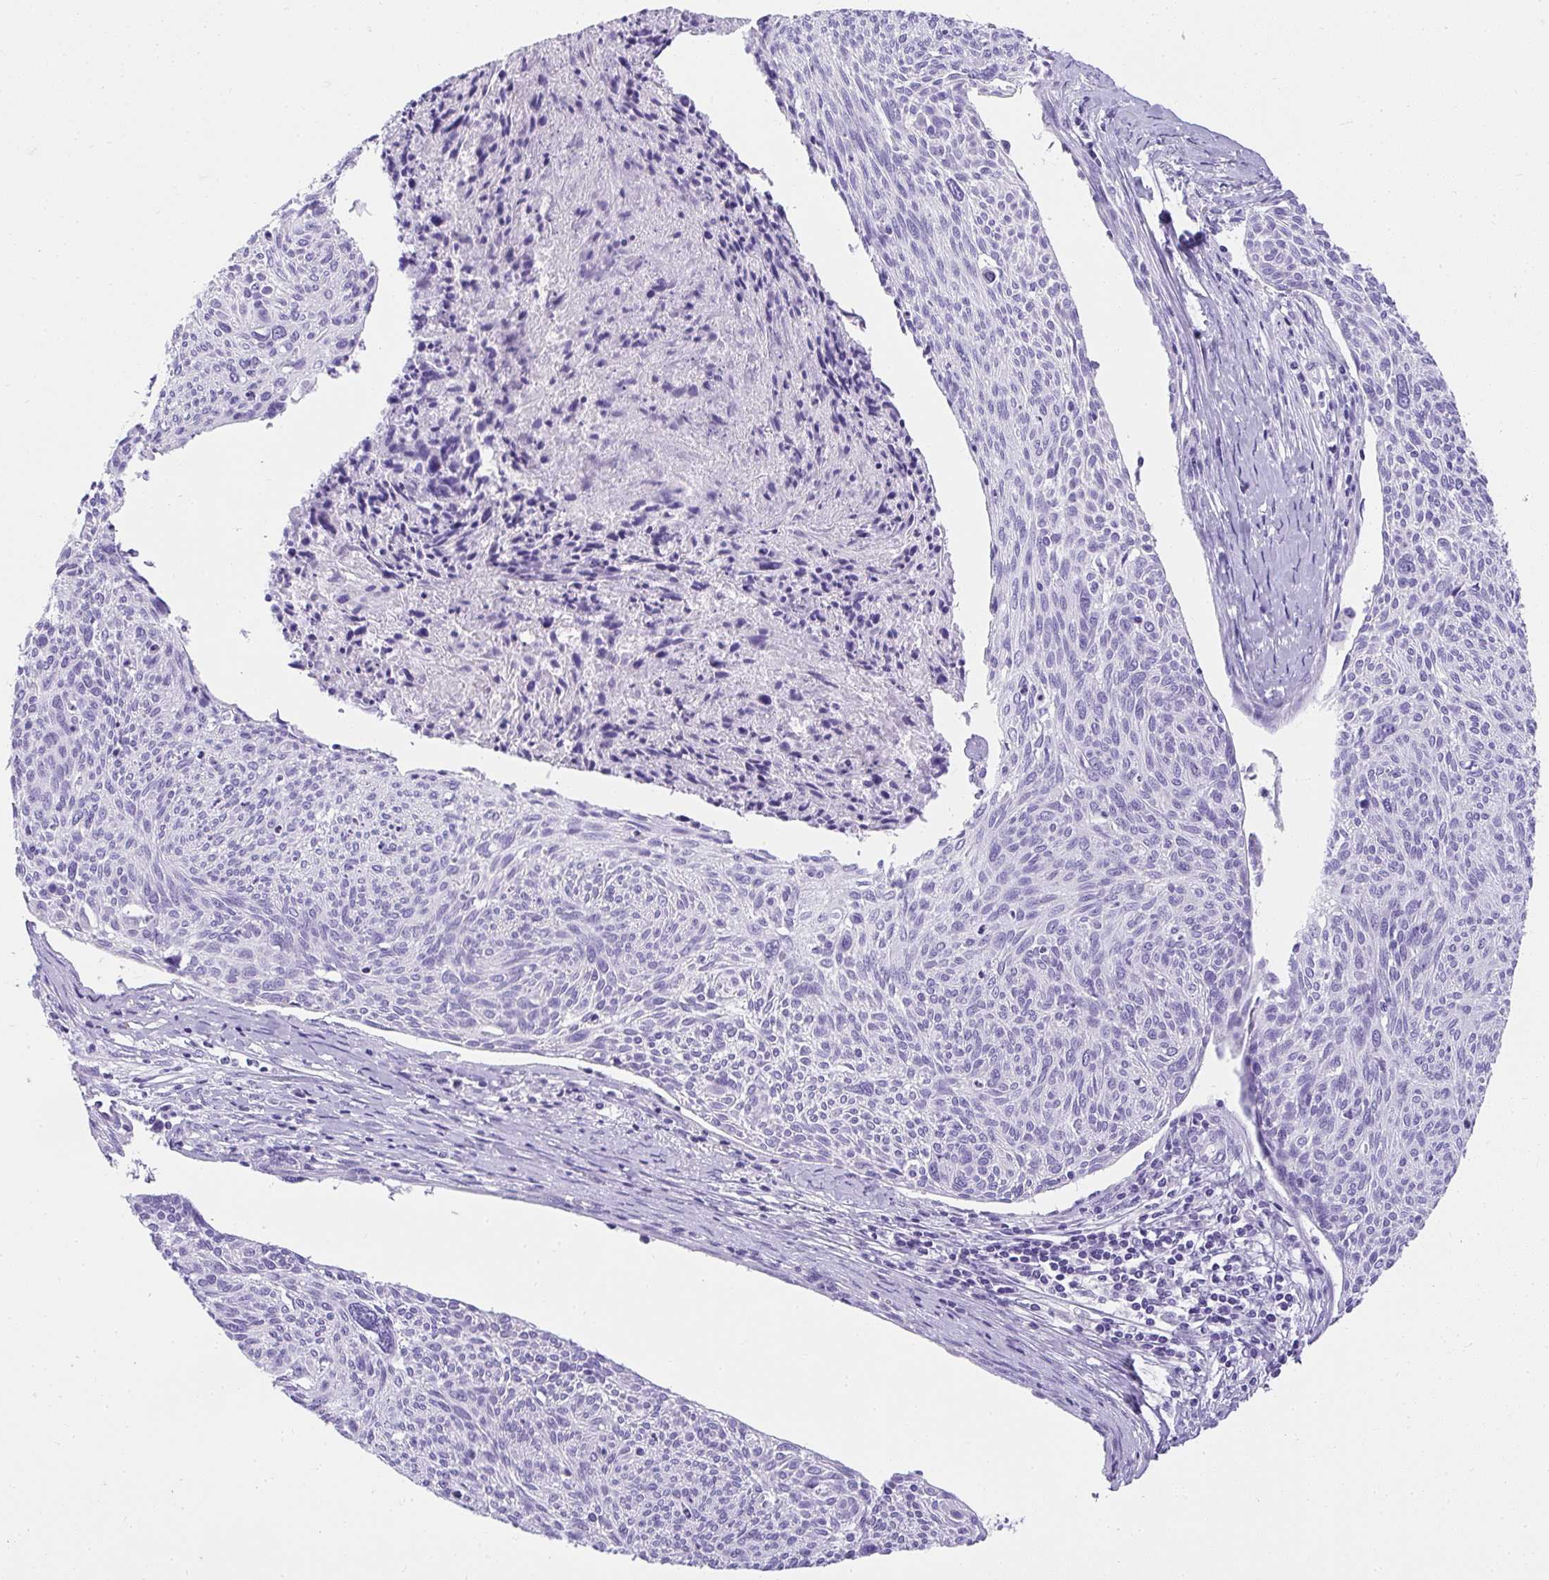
{"staining": {"intensity": "negative", "quantity": "none", "location": "none"}, "tissue": "cervical cancer", "cell_type": "Tumor cells", "image_type": "cancer", "snomed": [{"axis": "morphology", "description": "Squamous cell carcinoma, NOS"}, {"axis": "topography", "description": "Cervix"}], "caption": "IHC histopathology image of neoplastic tissue: human squamous cell carcinoma (cervical) stained with DAB shows no significant protein staining in tumor cells.", "gene": "AVIL", "patient": {"sex": "female", "age": 49}}